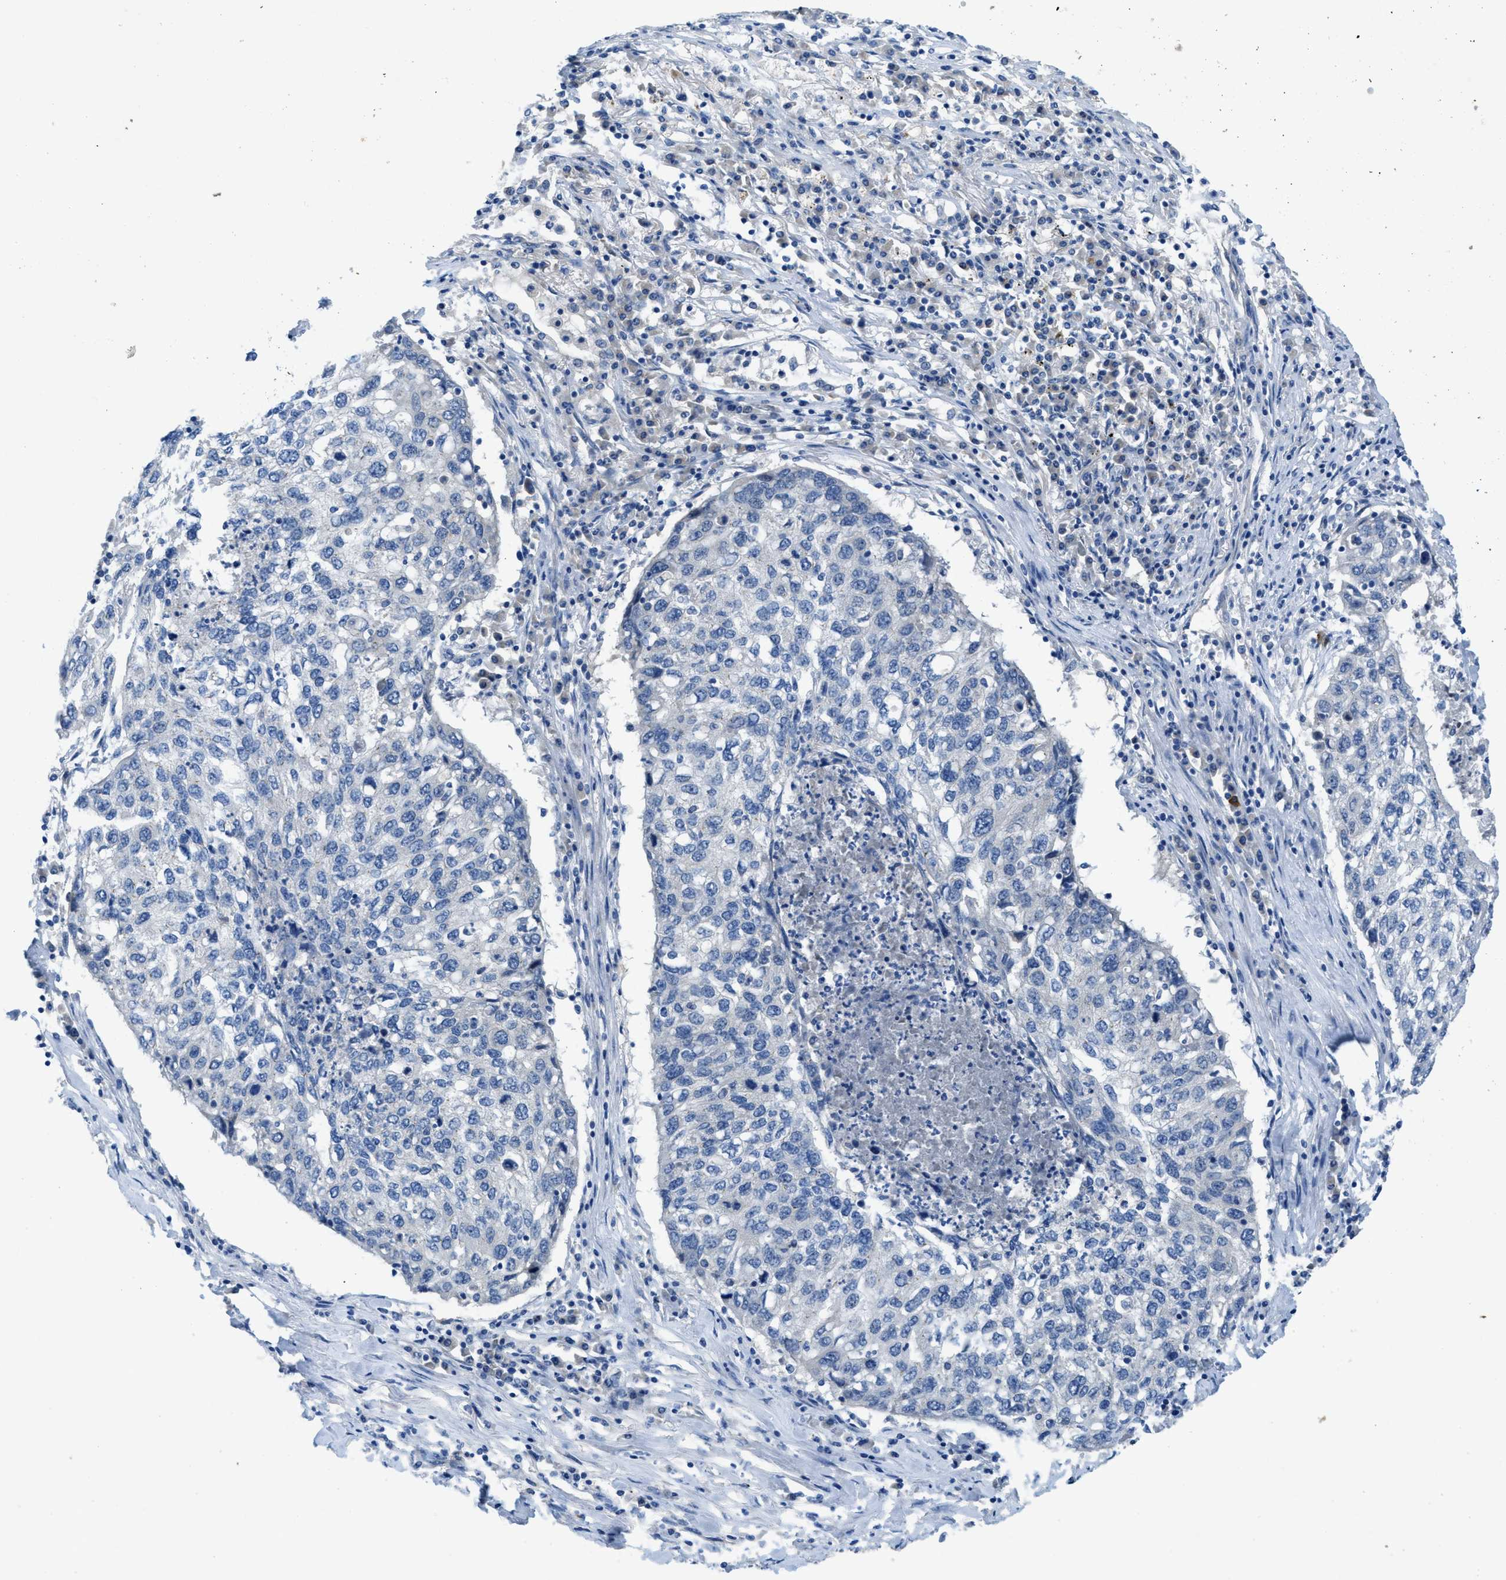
{"staining": {"intensity": "negative", "quantity": "none", "location": "none"}, "tissue": "lung cancer", "cell_type": "Tumor cells", "image_type": "cancer", "snomed": [{"axis": "morphology", "description": "Squamous cell carcinoma, NOS"}, {"axis": "topography", "description": "Lung"}], "caption": "Immunohistochemical staining of lung squamous cell carcinoma exhibits no significant expression in tumor cells.", "gene": "RIPK2", "patient": {"sex": "female", "age": 63}}